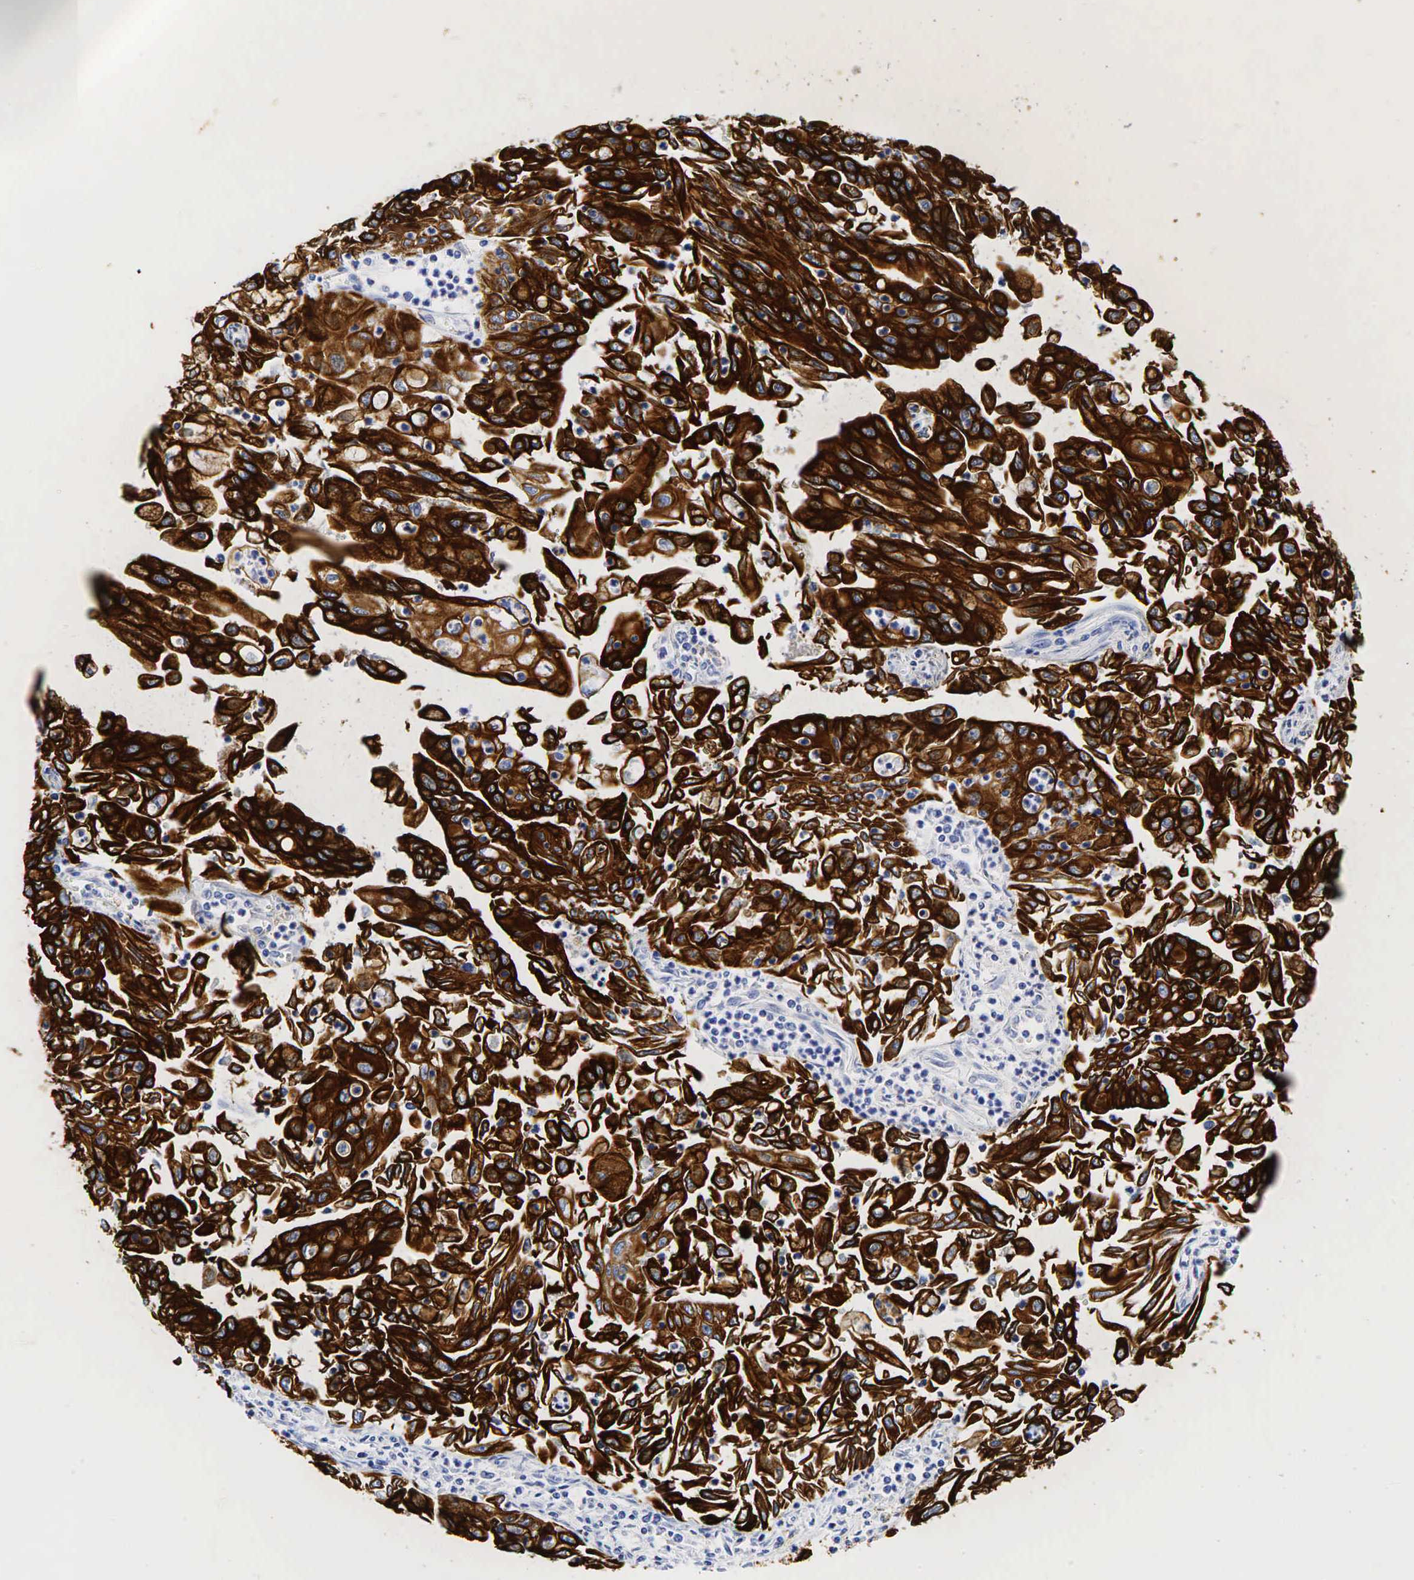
{"staining": {"intensity": "strong", "quantity": ">75%", "location": "cytoplasmic/membranous"}, "tissue": "endometrial cancer", "cell_type": "Tumor cells", "image_type": "cancer", "snomed": [{"axis": "morphology", "description": "Adenocarcinoma, NOS"}, {"axis": "topography", "description": "Endometrium"}], "caption": "Strong cytoplasmic/membranous staining is appreciated in approximately >75% of tumor cells in endometrial cancer (adenocarcinoma).", "gene": "KRT7", "patient": {"sex": "female", "age": 75}}